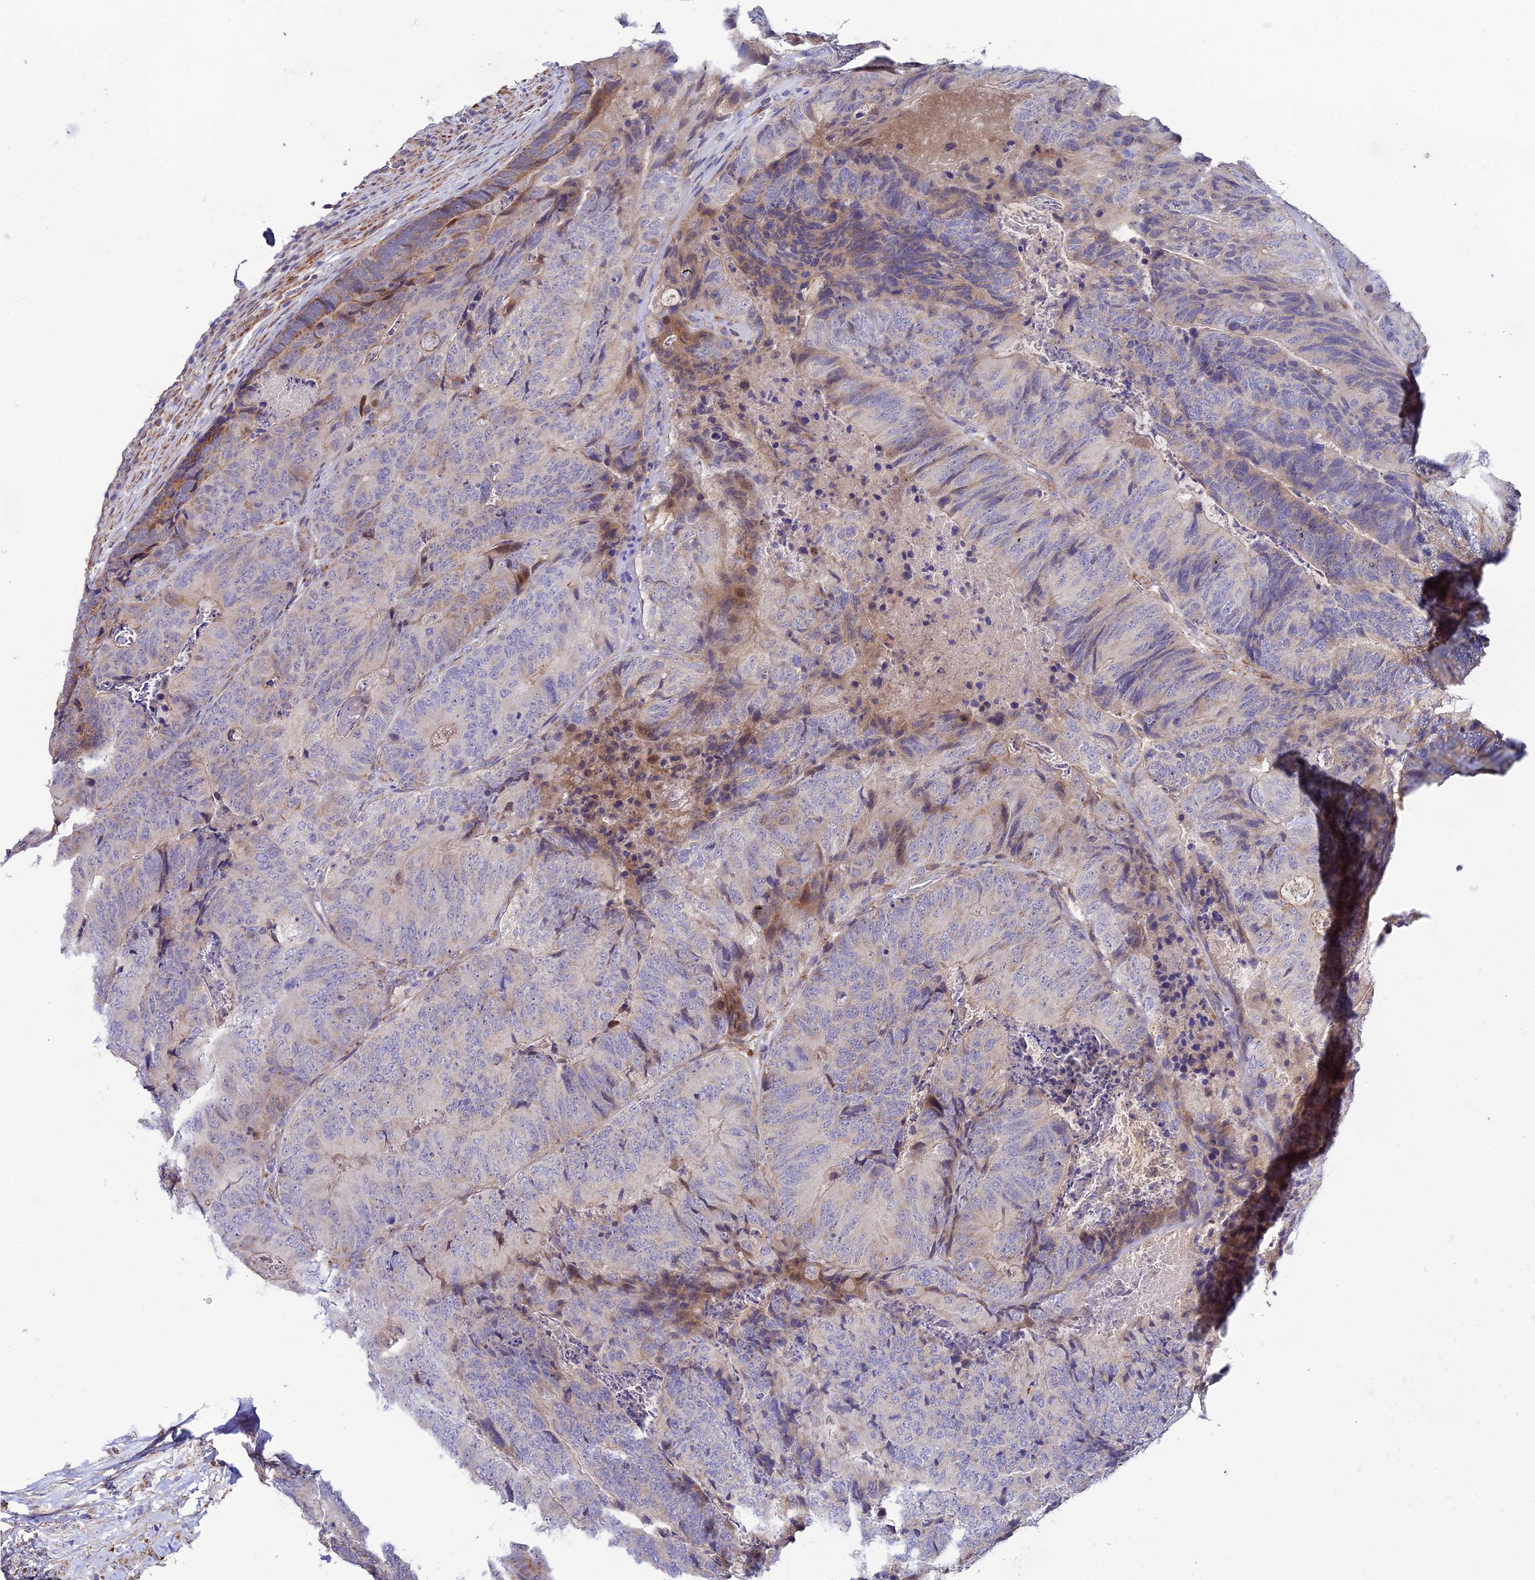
{"staining": {"intensity": "moderate", "quantity": "<25%", "location": "cytoplasmic/membranous"}, "tissue": "colorectal cancer", "cell_type": "Tumor cells", "image_type": "cancer", "snomed": [{"axis": "morphology", "description": "Adenocarcinoma, NOS"}, {"axis": "topography", "description": "Colon"}], "caption": "Protein positivity by IHC exhibits moderate cytoplasmic/membranous staining in approximately <25% of tumor cells in colorectal cancer.", "gene": "ACOT2", "patient": {"sex": "female", "age": 67}}